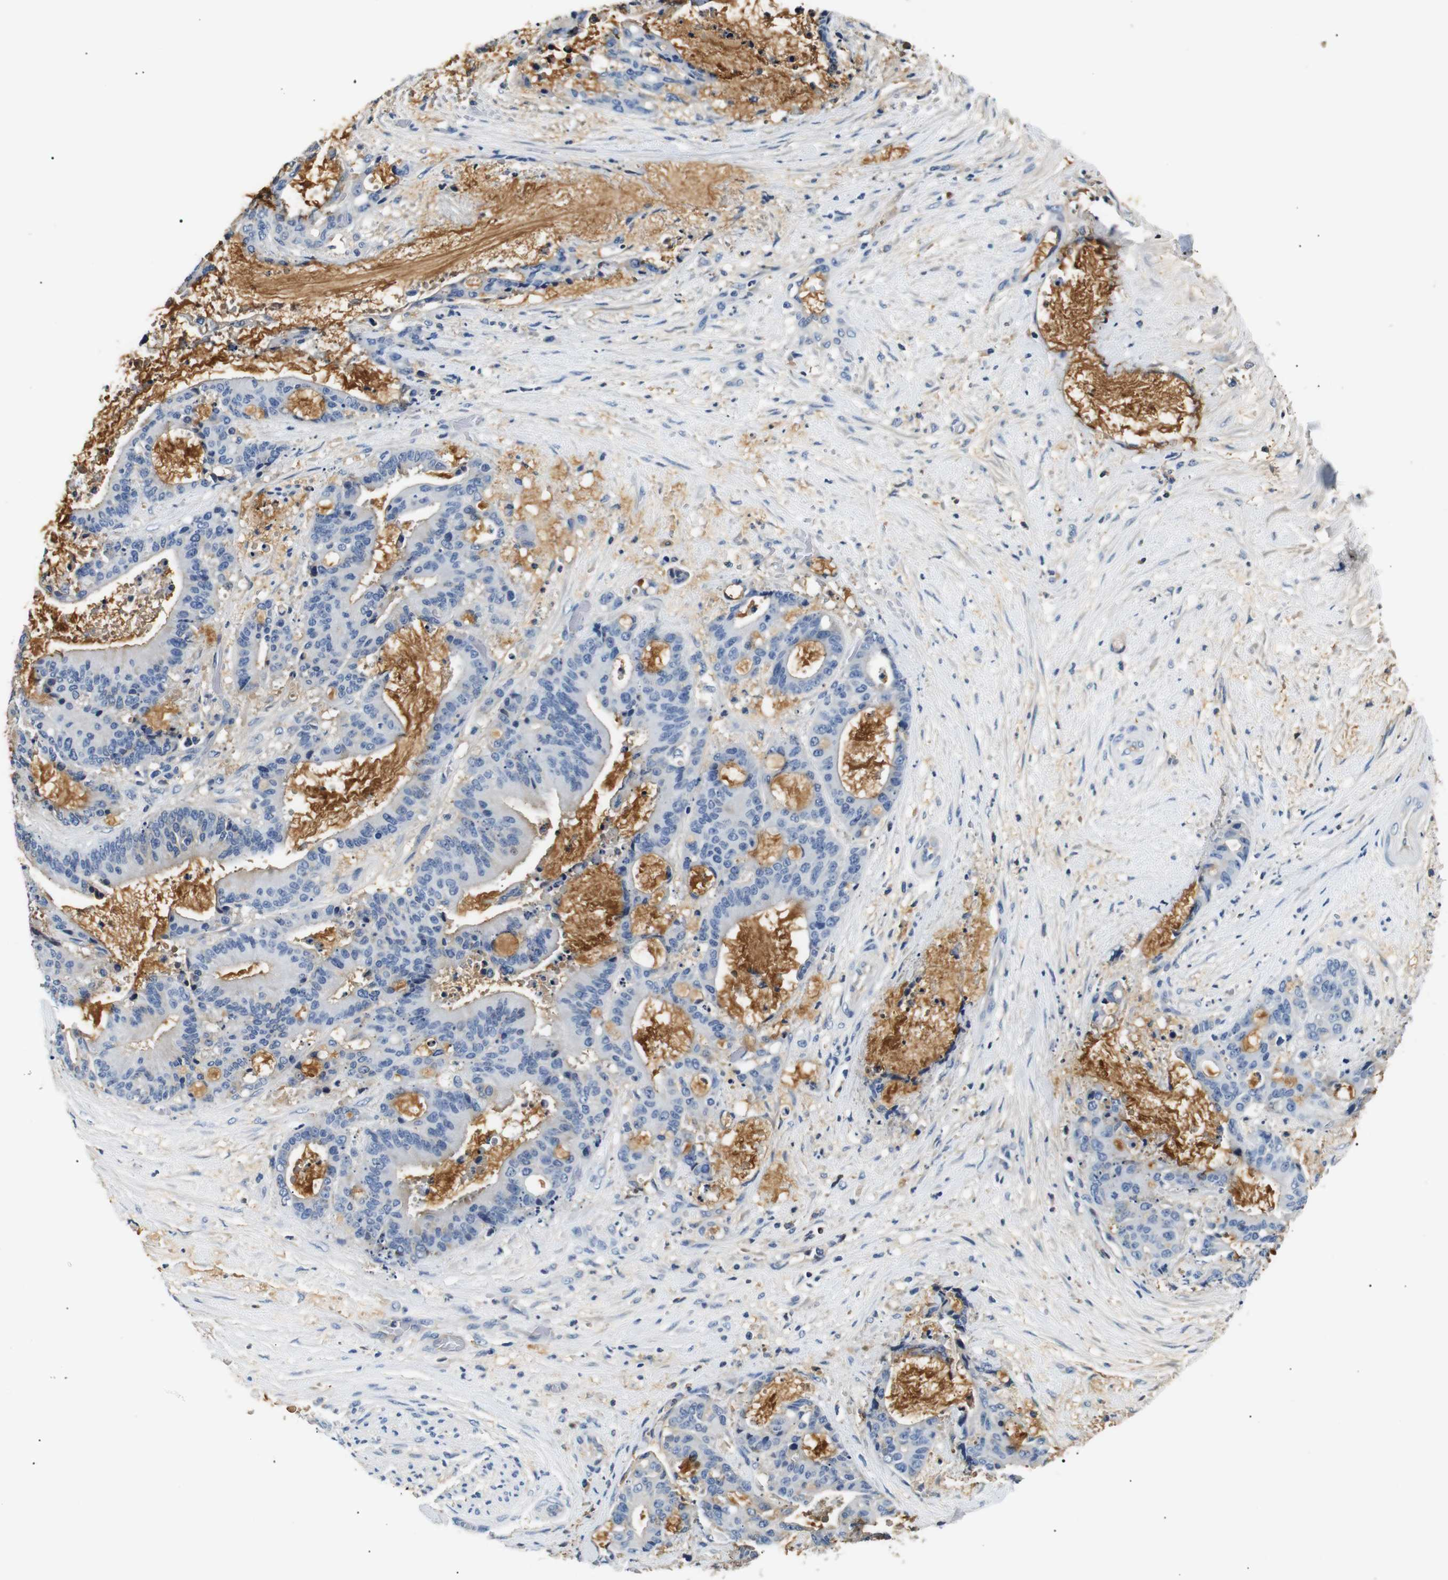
{"staining": {"intensity": "negative", "quantity": "none", "location": "none"}, "tissue": "liver cancer", "cell_type": "Tumor cells", "image_type": "cancer", "snomed": [{"axis": "morphology", "description": "Normal tissue, NOS"}, {"axis": "morphology", "description": "Cholangiocarcinoma"}, {"axis": "topography", "description": "Liver"}, {"axis": "topography", "description": "Peripheral nerve tissue"}], "caption": "Tumor cells are negative for brown protein staining in liver cancer. Brightfield microscopy of immunohistochemistry (IHC) stained with DAB (brown) and hematoxylin (blue), captured at high magnification.", "gene": "LHCGR", "patient": {"sex": "female", "age": 73}}